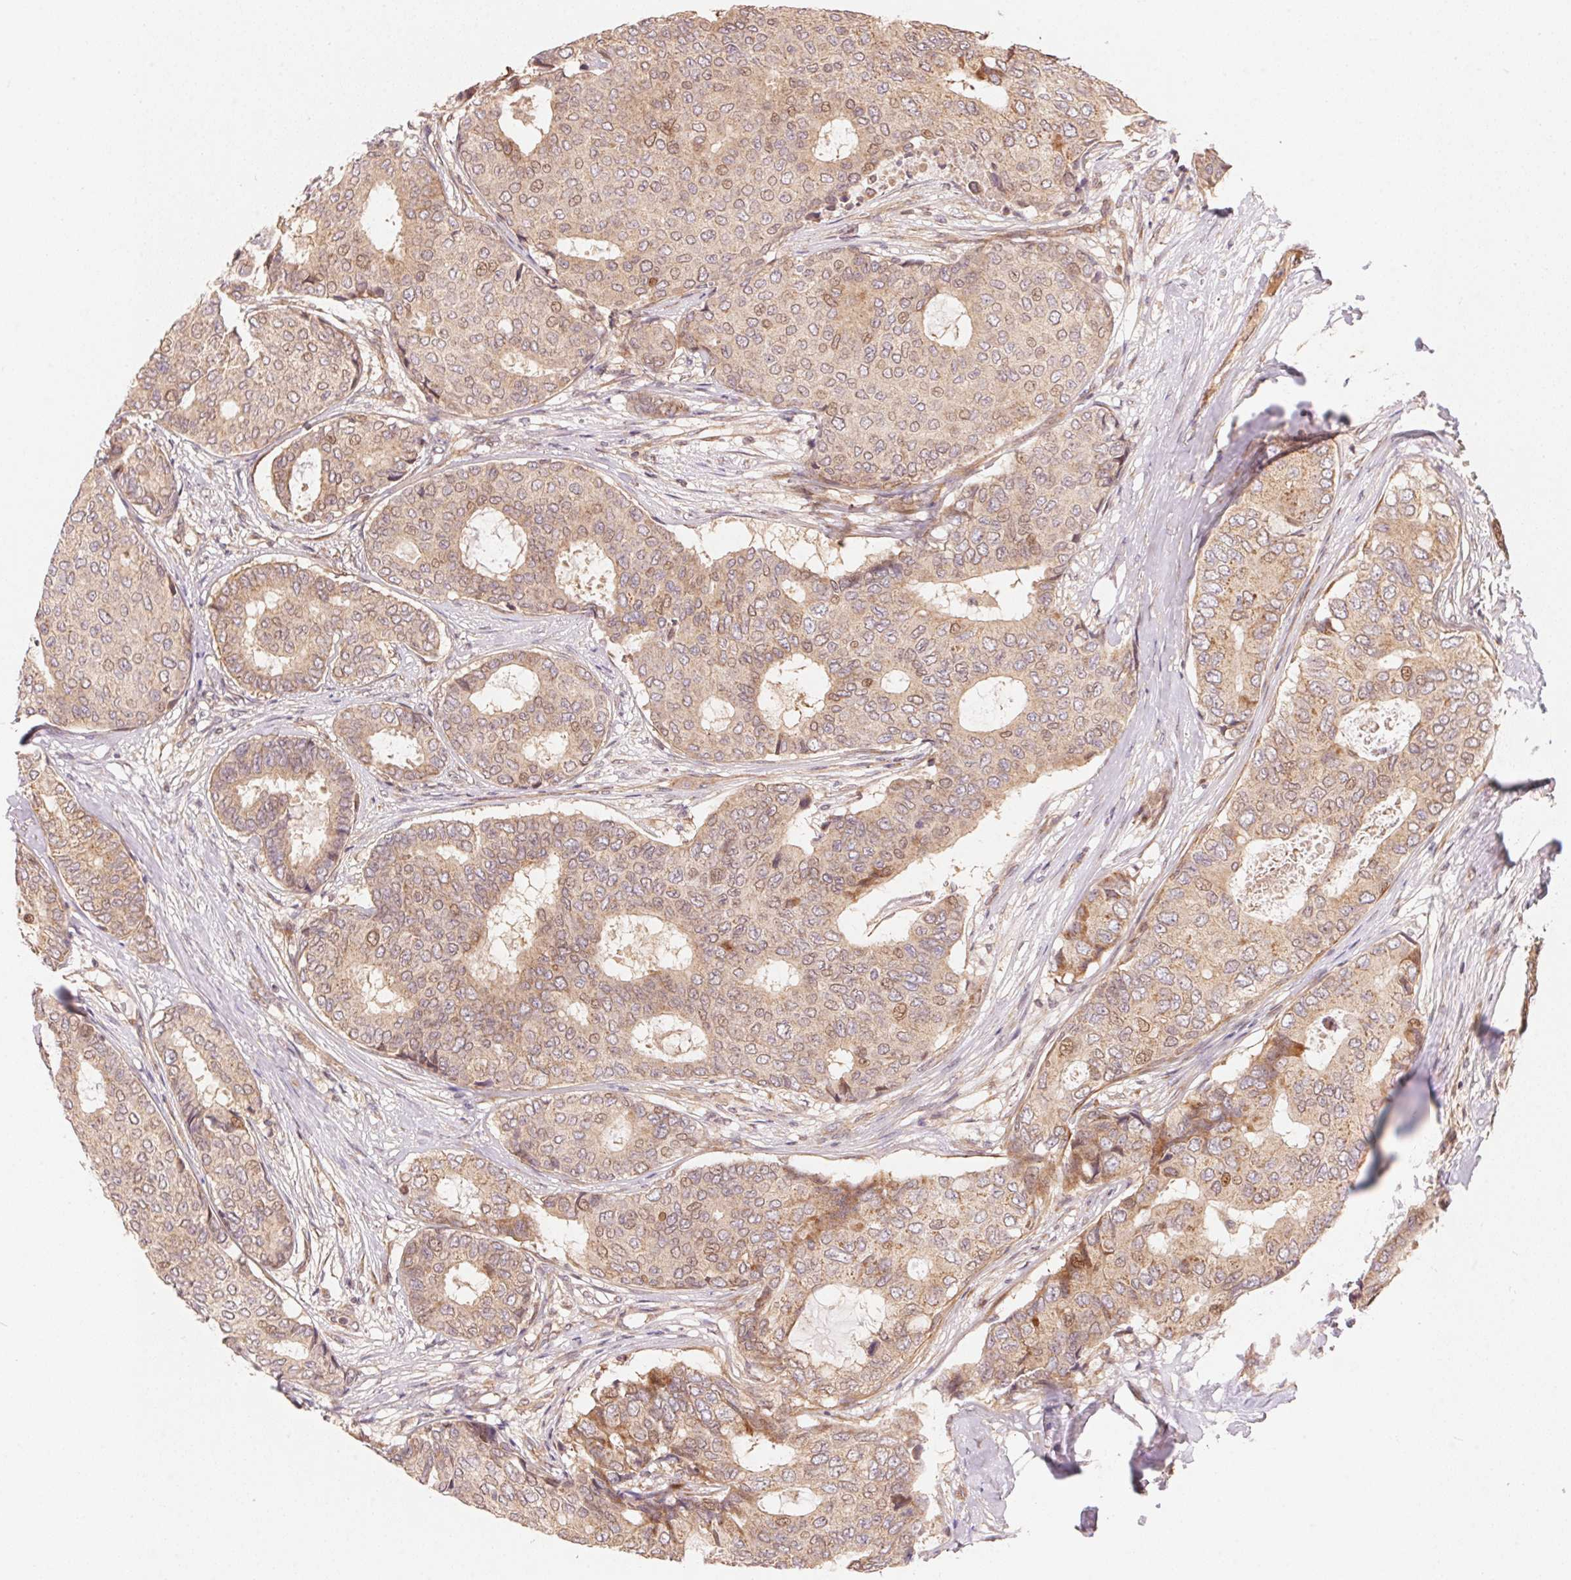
{"staining": {"intensity": "weak", "quantity": "25%-75%", "location": "cytoplasmic/membranous,nuclear"}, "tissue": "breast cancer", "cell_type": "Tumor cells", "image_type": "cancer", "snomed": [{"axis": "morphology", "description": "Duct carcinoma"}, {"axis": "topography", "description": "Breast"}], "caption": "Immunohistochemical staining of human breast cancer (intraductal carcinoma) shows low levels of weak cytoplasmic/membranous and nuclear staining in approximately 25%-75% of tumor cells. (brown staining indicates protein expression, while blue staining denotes nuclei).", "gene": "TNIP2", "patient": {"sex": "female", "age": 75}}